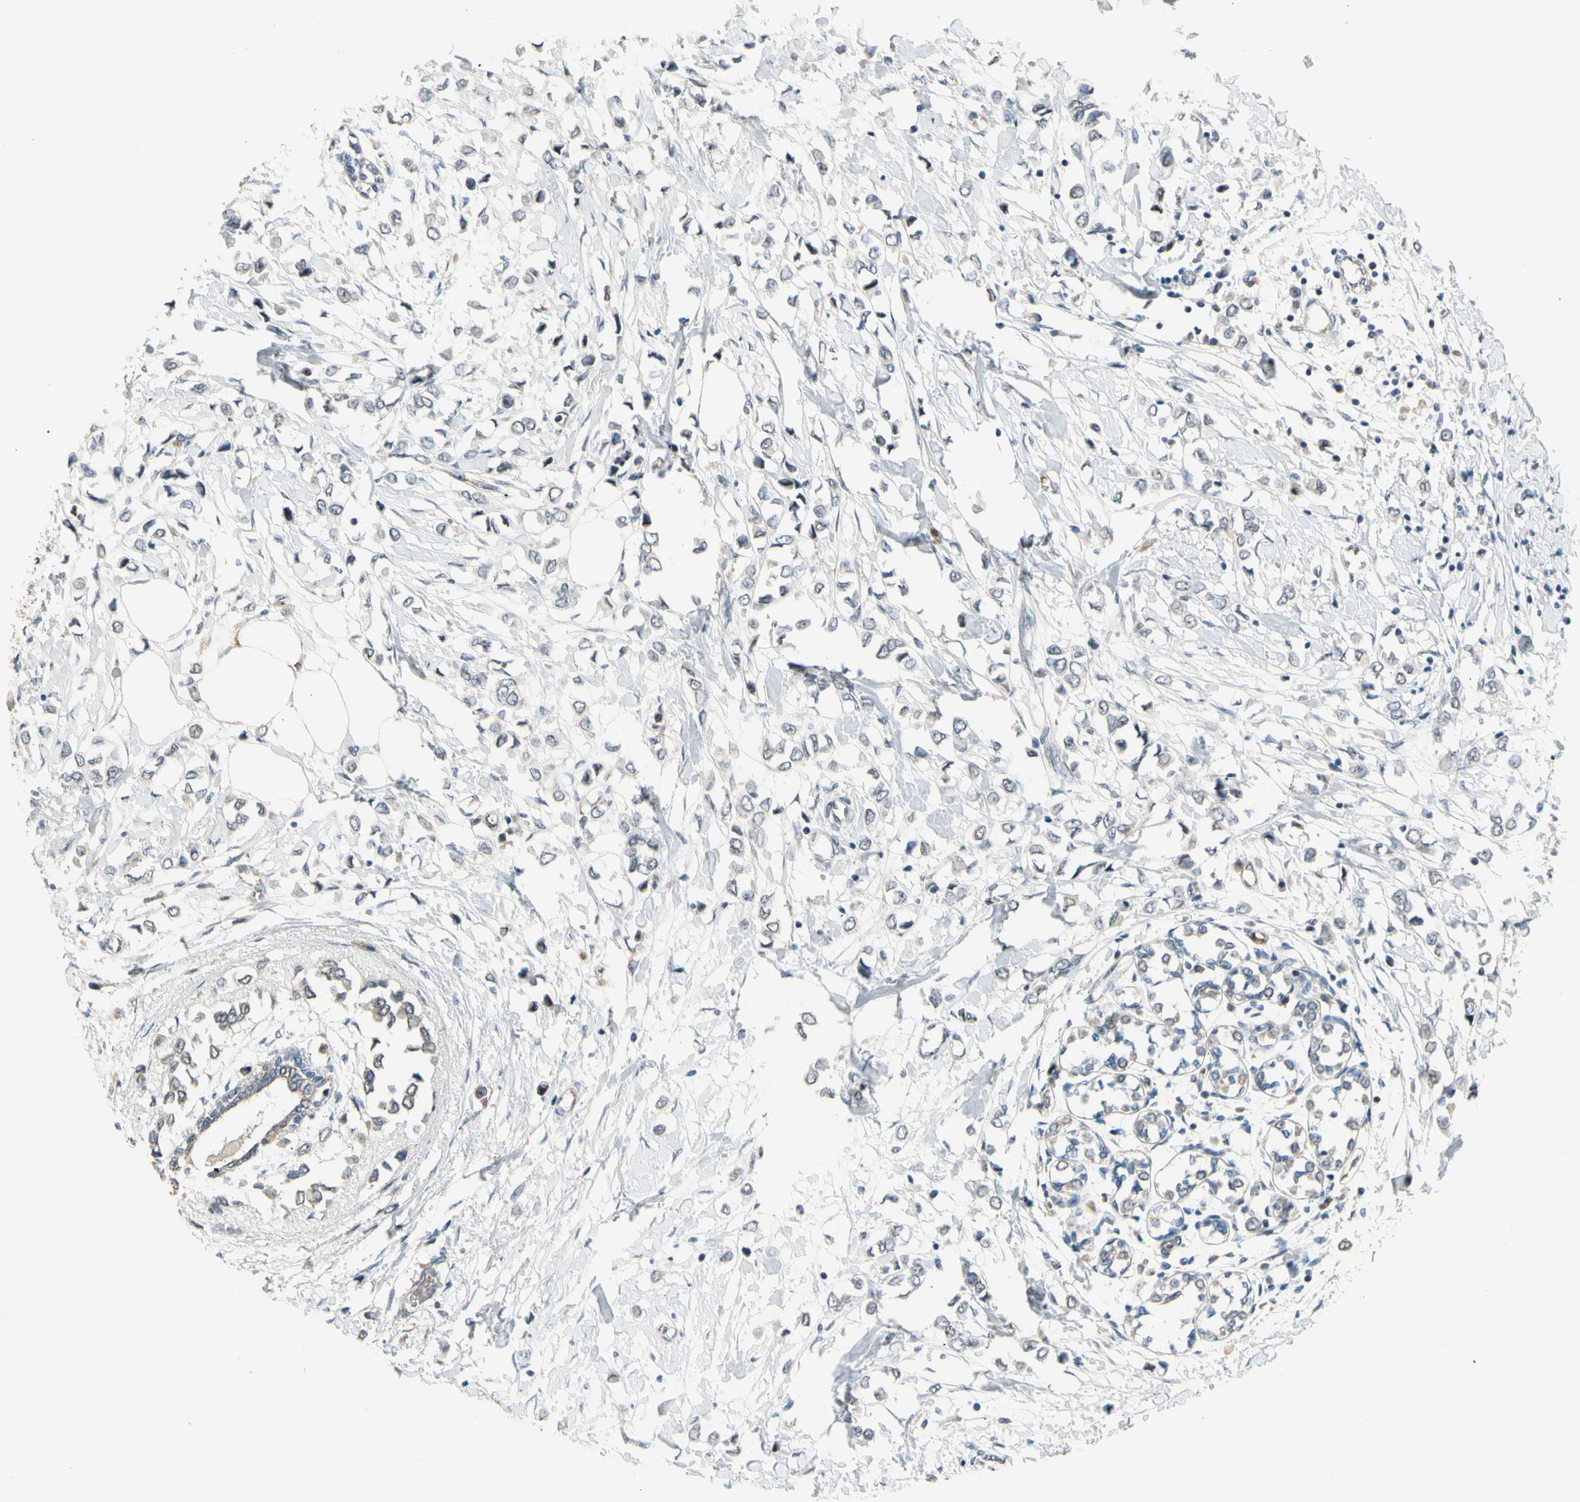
{"staining": {"intensity": "negative", "quantity": "none", "location": "none"}, "tissue": "breast cancer", "cell_type": "Tumor cells", "image_type": "cancer", "snomed": [{"axis": "morphology", "description": "Lobular carcinoma"}, {"axis": "topography", "description": "Breast"}], "caption": "DAB (3,3'-diaminobenzidine) immunohistochemical staining of breast cancer (lobular carcinoma) displays no significant expression in tumor cells.", "gene": "ZNF184", "patient": {"sex": "female", "age": 51}}